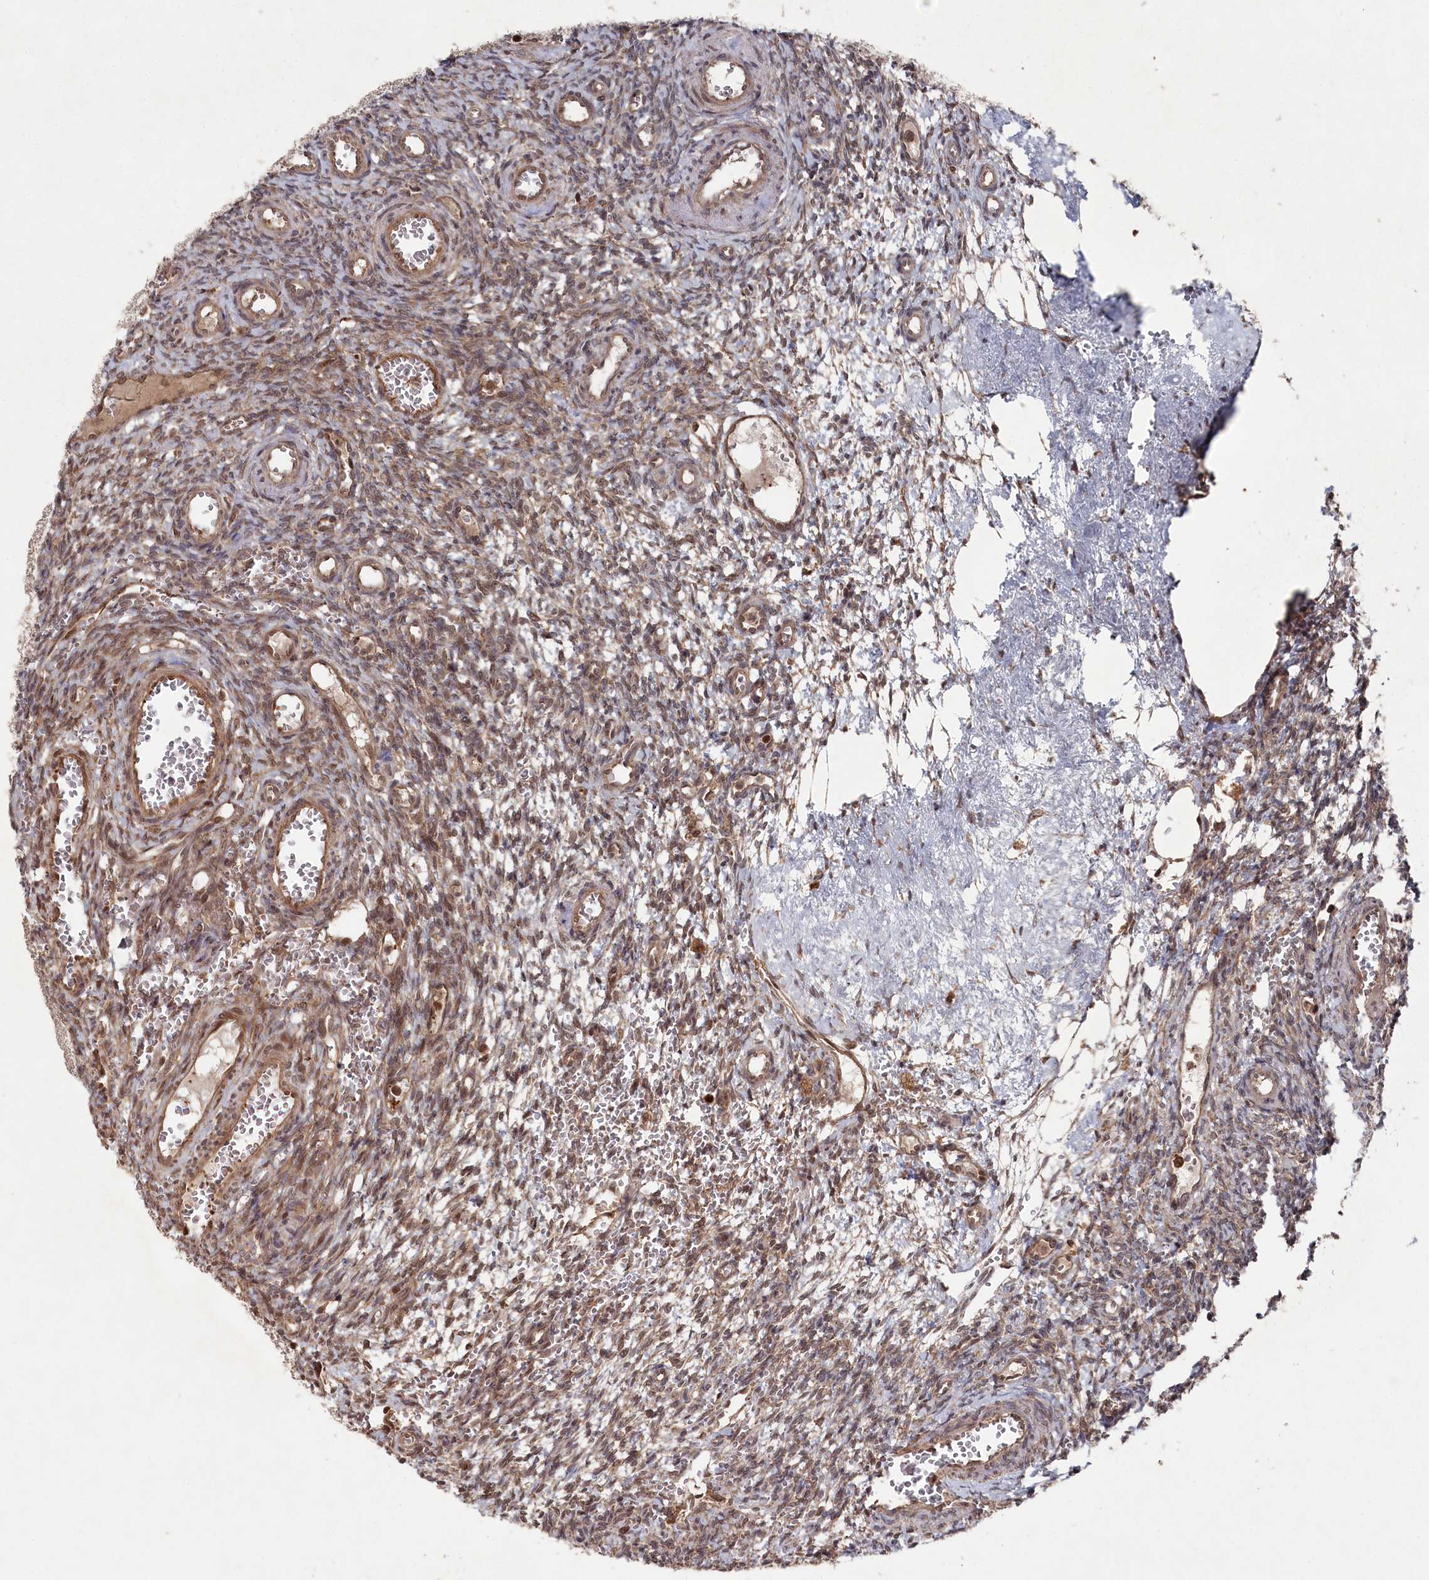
{"staining": {"intensity": "weak", "quantity": "25%-75%", "location": "cytoplasmic/membranous,nuclear"}, "tissue": "ovary", "cell_type": "Ovarian stroma cells", "image_type": "normal", "snomed": [{"axis": "morphology", "description": "Normal tissue, NOS"}, {"axis": "topography", "description": "Ovary"}], "caption": "Immunohistochemical staining of unremarkable human ovary exhibits low levels of weak cytoplasmic/membranous,nuclear expression in about 25%-75% of ovarian stroma cells. (DAB (3,3'-diaminobenzidine) = brown stain, brightfield microscopy at high magnification).", "gene": "BORCS7", "patient": {"sex": "female", "age": 39}}